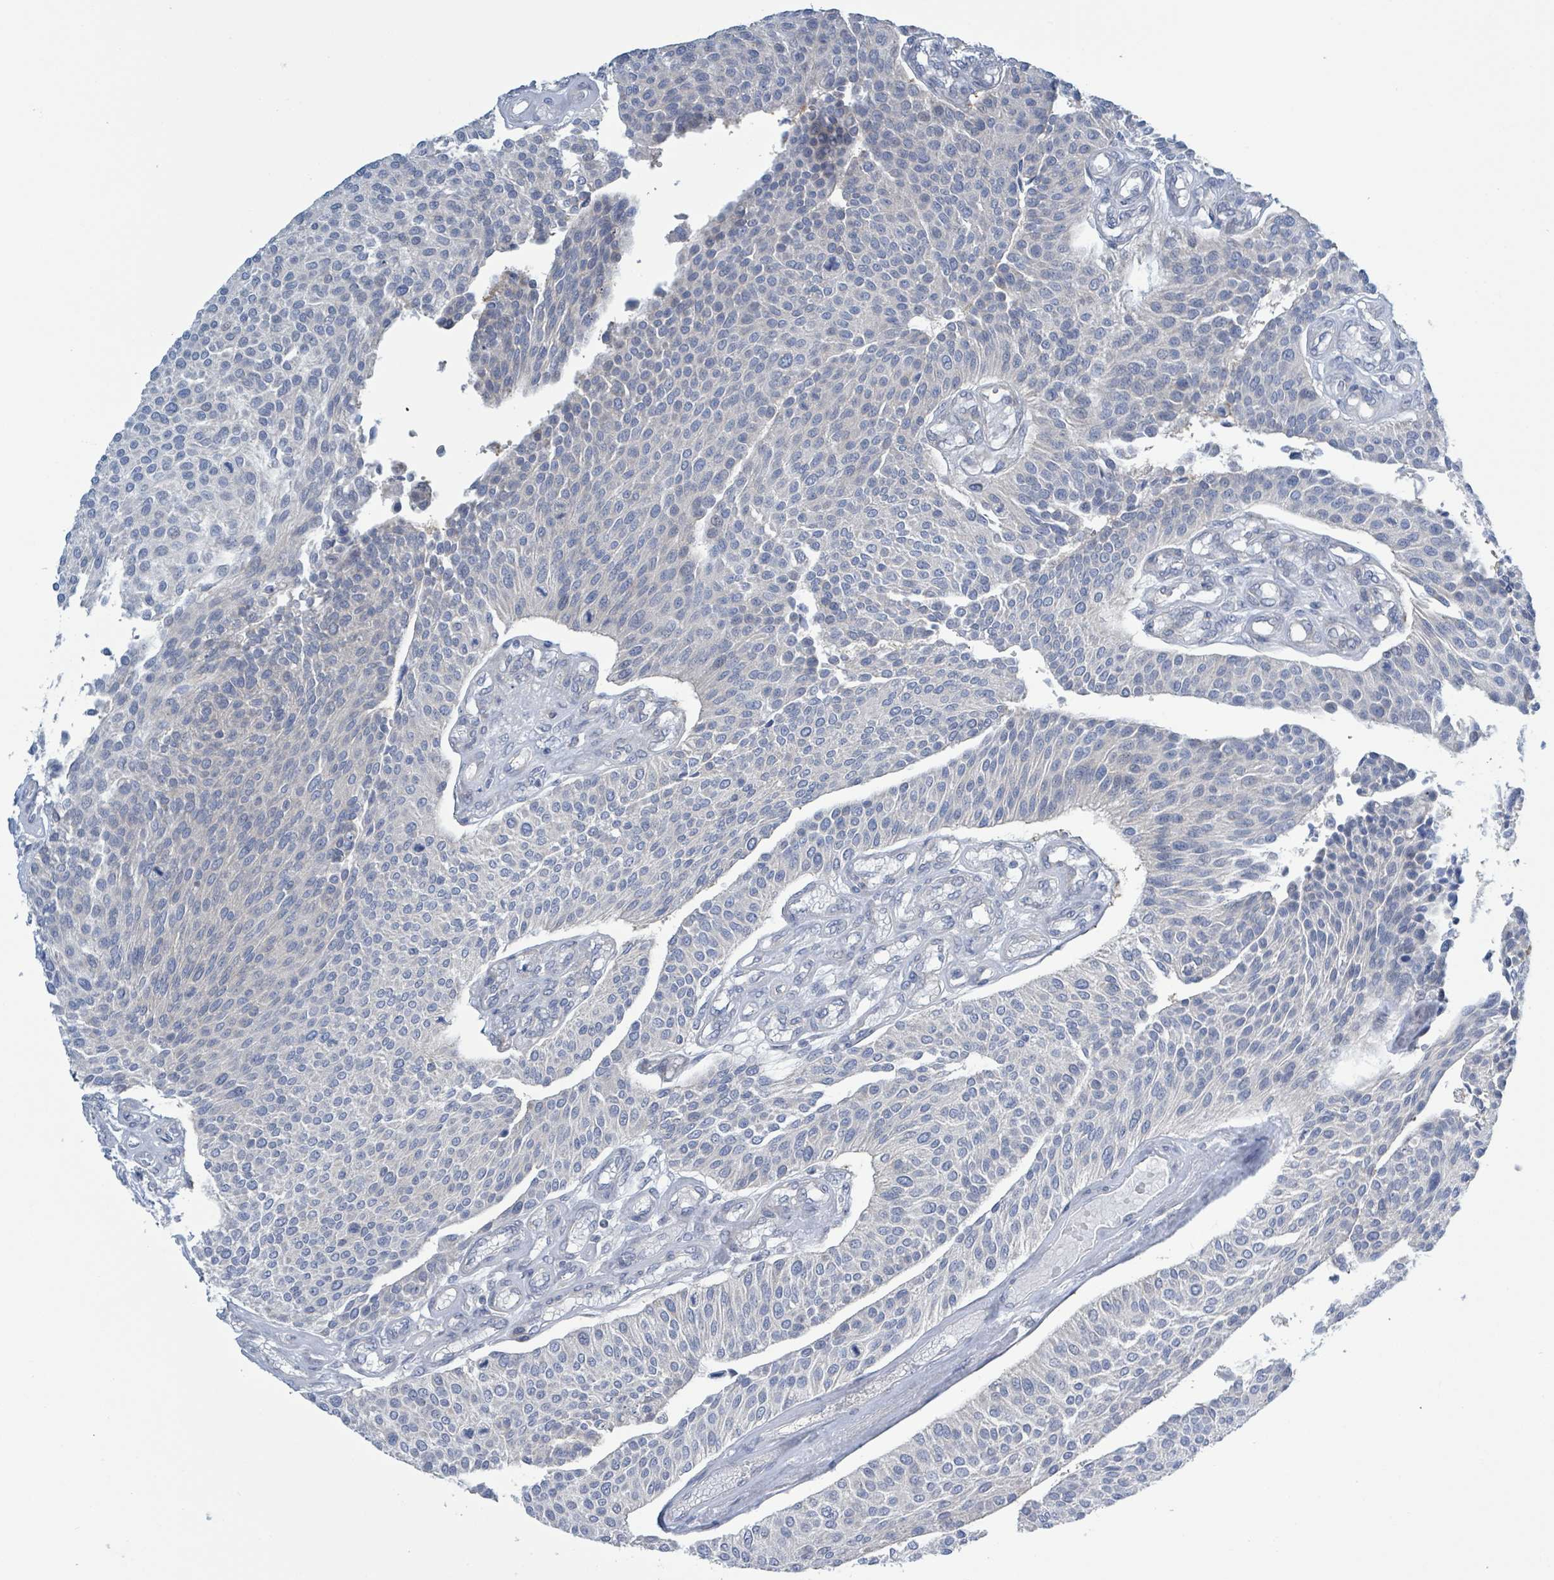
{"staining": {"intensity": "negative", "quantity": "none", "location": "none"}, "tissue": "urothelial cancer", "cell_type": "Tumor cells", "image_type": "cancer", "snomed": [{"axis": "morphology", "description": "Urothelial carcinoma, NOS"}, {"axis": "topography", "description": "Urinary bladder"}], "caption": "The immunohistochemistry (IHC) photomicrograph has no significant expression in tumor cells of transitional cell carcinoma tissue. (Stains: DAB (3,3'-diaminobenzidine) immunohistochemistry (IHC) with hematoxylin counter stain, Microscopy: brightfield microscopy at high magnification).", "gene": "DGKZ", "patient": {"sex": "male", "age": 55}}